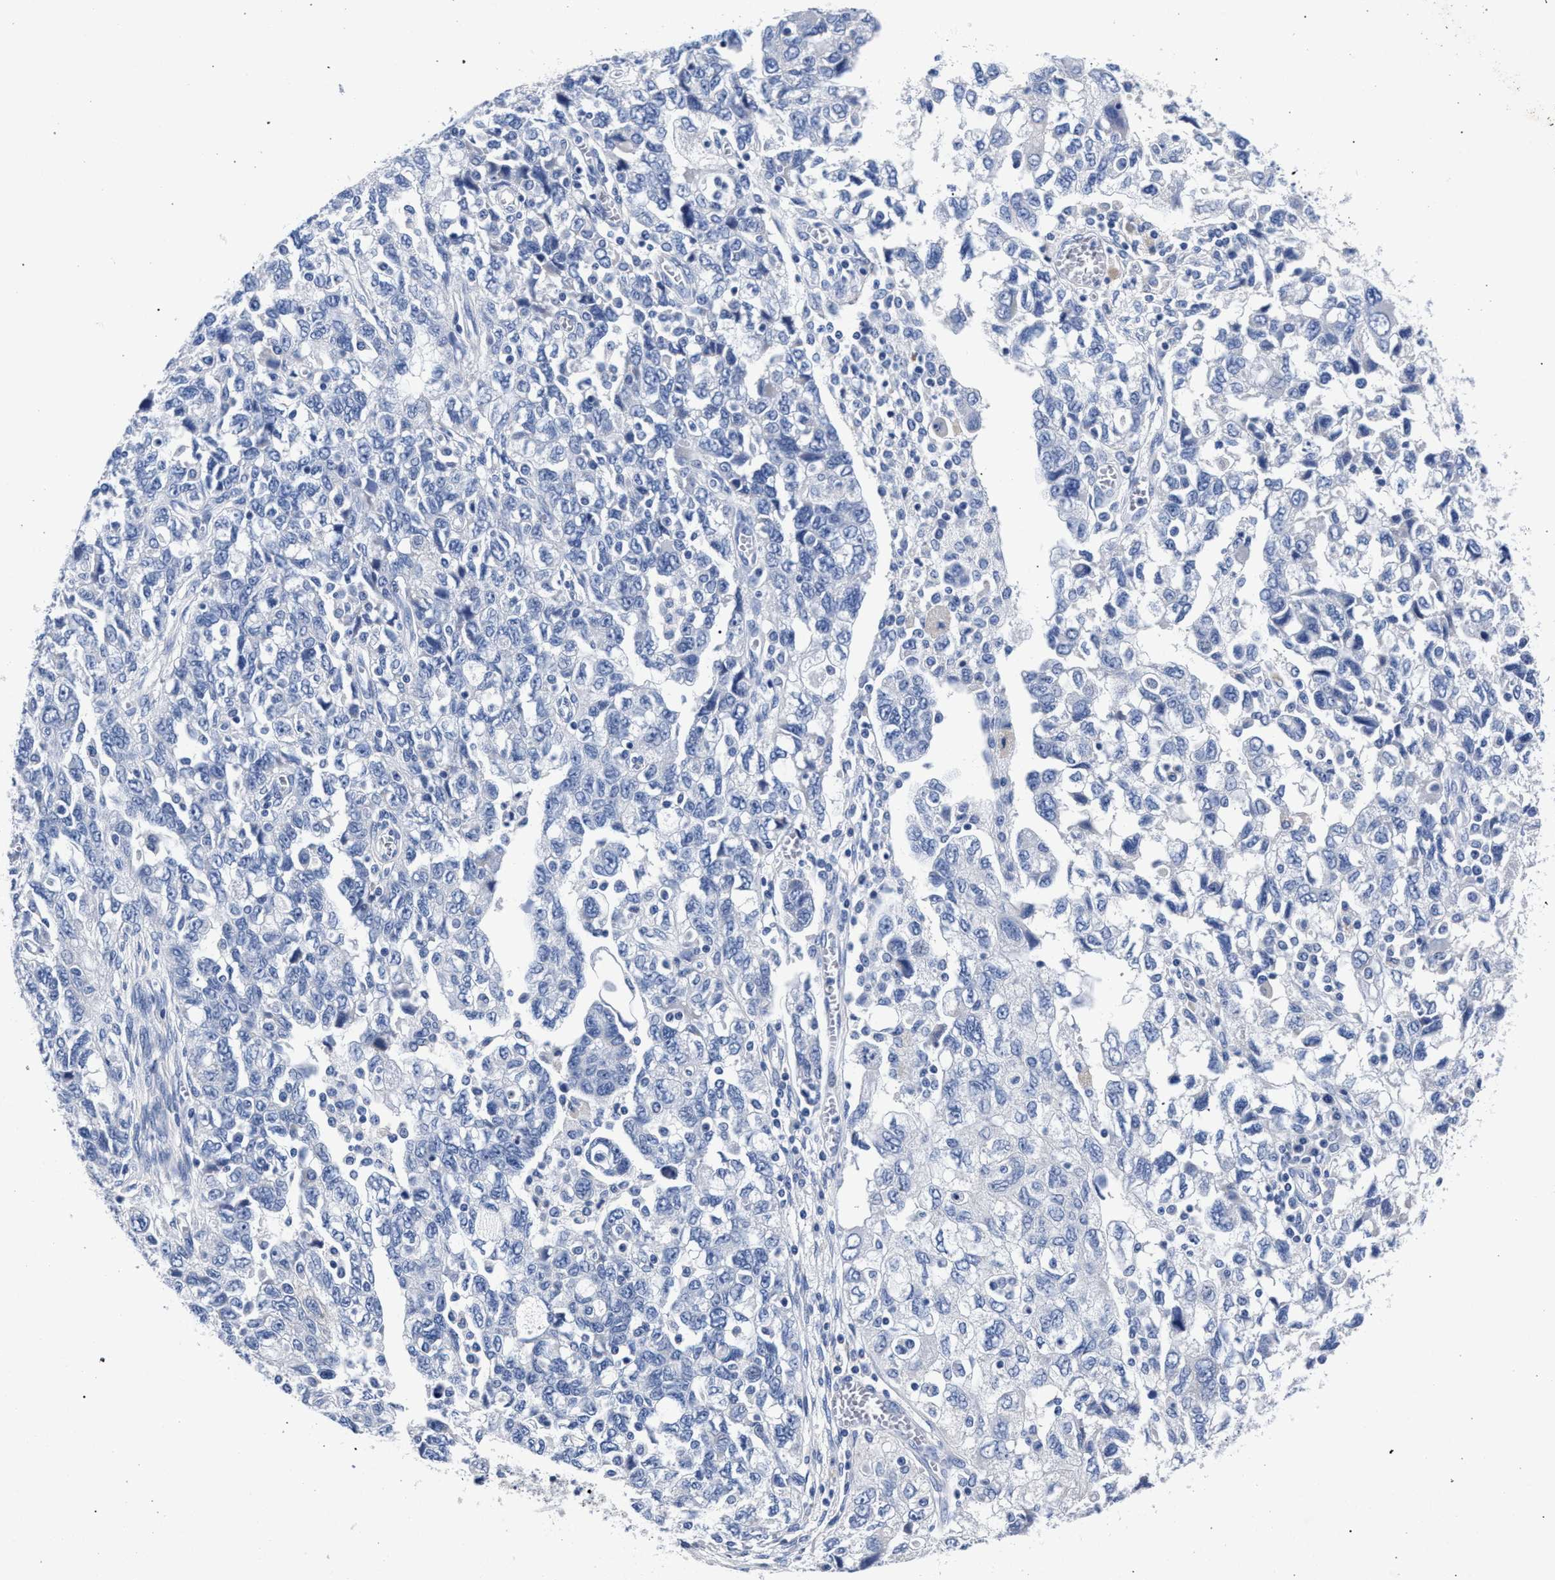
{"staining": {"intensity": "negative", "quantity": "none", "location": "none"}, "tissue": "ovarian cancer", "cell_type": "Tumor cells", "image_type": "cancer", "snomed": [{"axis": "morphology", "description": "Carcinoma, NOS"}, {"axis": "morphology", "description": "Cystadenocarcinoma, serous, NOS"}, {"axis": "topography", "description": "Ovary"}], "caption": "IHC histopathology image of ovarian carcinoma stained for a protein (brown), which shows no expression in tumor cells. (Stains: DAB immunohistochemistry (IHC) with hematoxylin counter stain, Microscopy: brightfield microscopy at high magnification).", "gene": "AKAP4", "patient": {"sex": "female", "age": 69}}